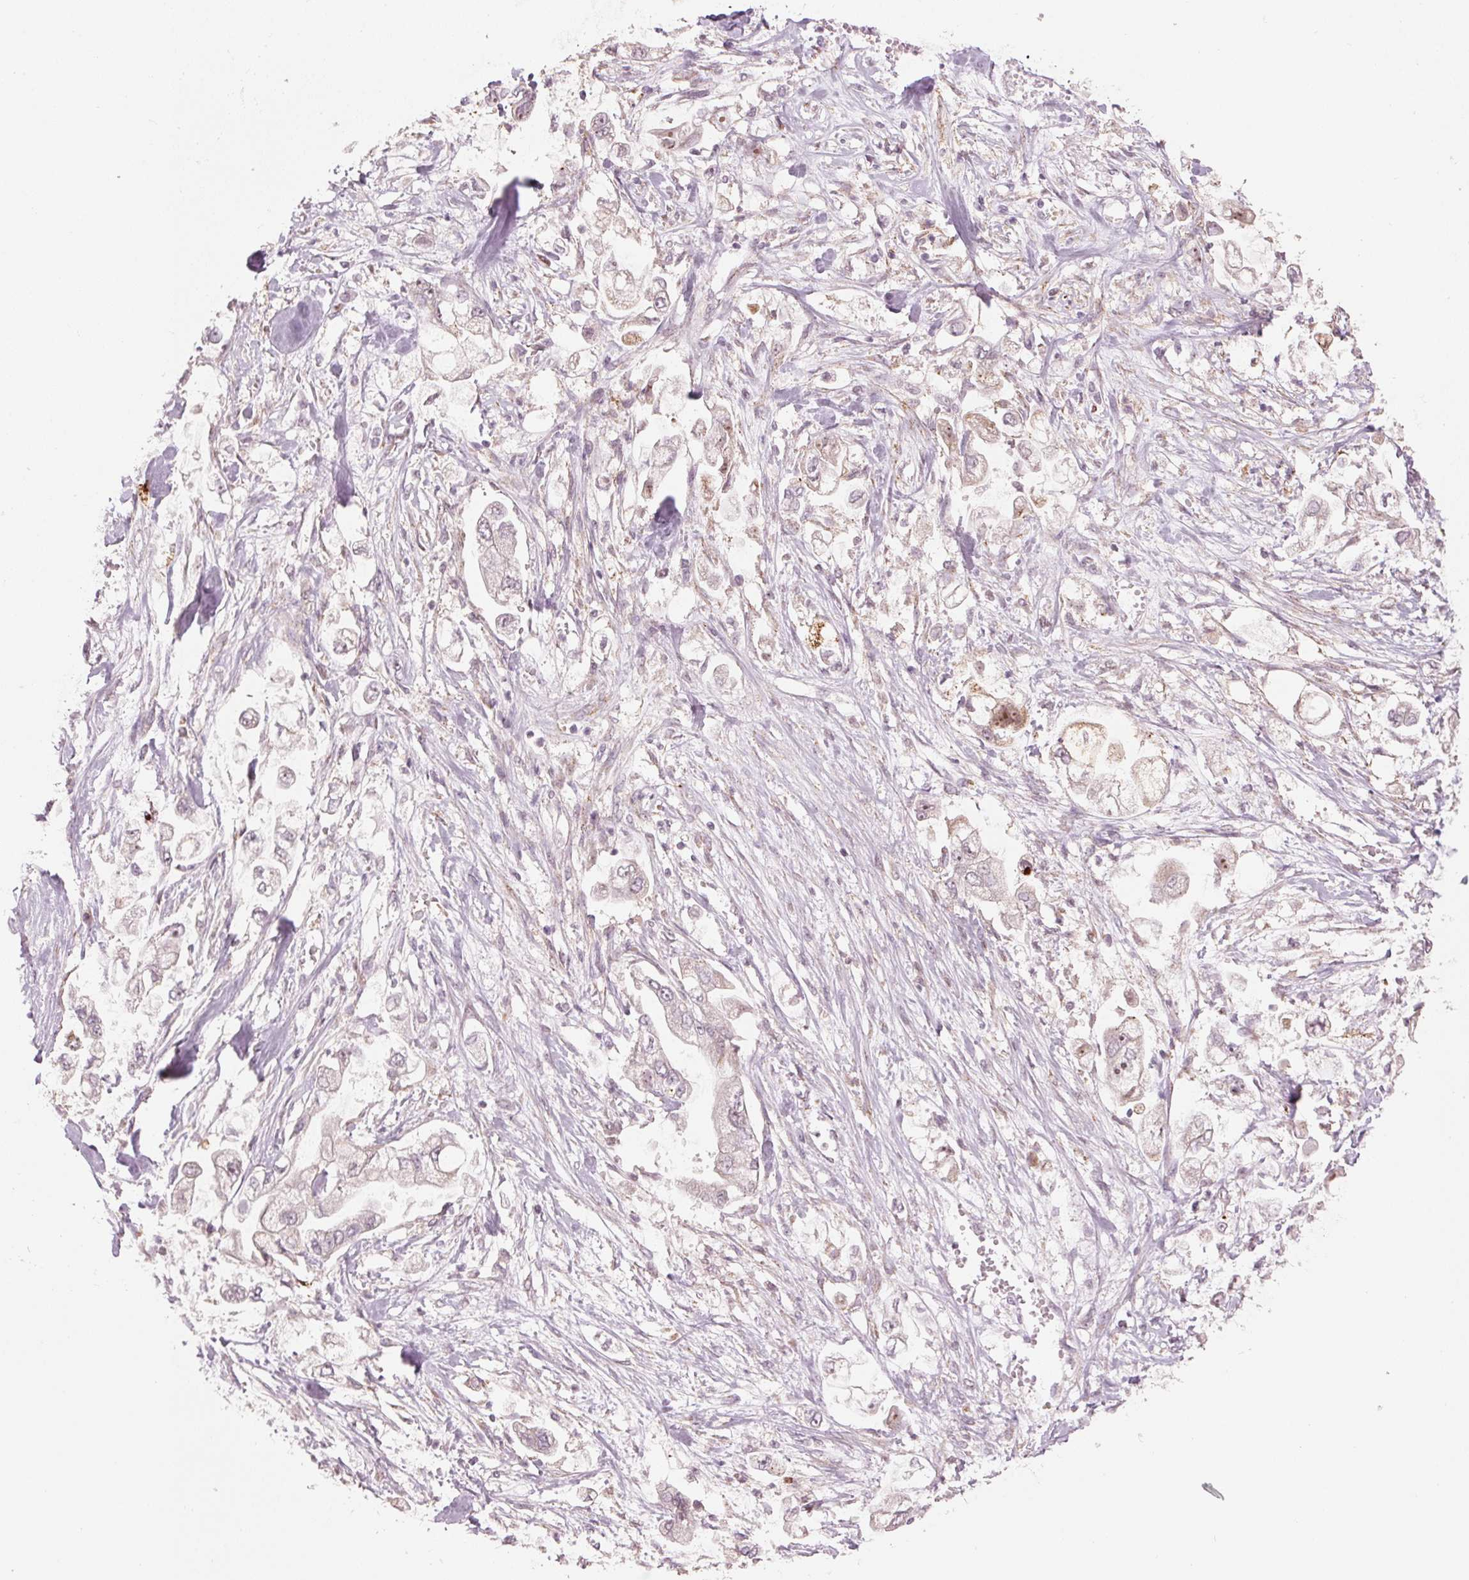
{"staining": {"intensity": "weak", "quantity": "<25%", "location": "cytoplasmic/membranous"}, "tissue": "stomach cancer", "cell_type": "Tumor cells", "image_type": "cancer", "snomed": [{"axis": "morphology", "description": "Adenocarcinoma, NOS"}, {"axis": "topography", "description": "Stomach"}], "caption": "Tumor cells are negative for protein expression in human stomach adenocarcinoma. Brightfield microscopy of IHC stained with DAB (brown) and hematoxylin (blue), captured at high magnification.", "gene": "TMED6", "patient": {"sex": "male", "age": 62}}